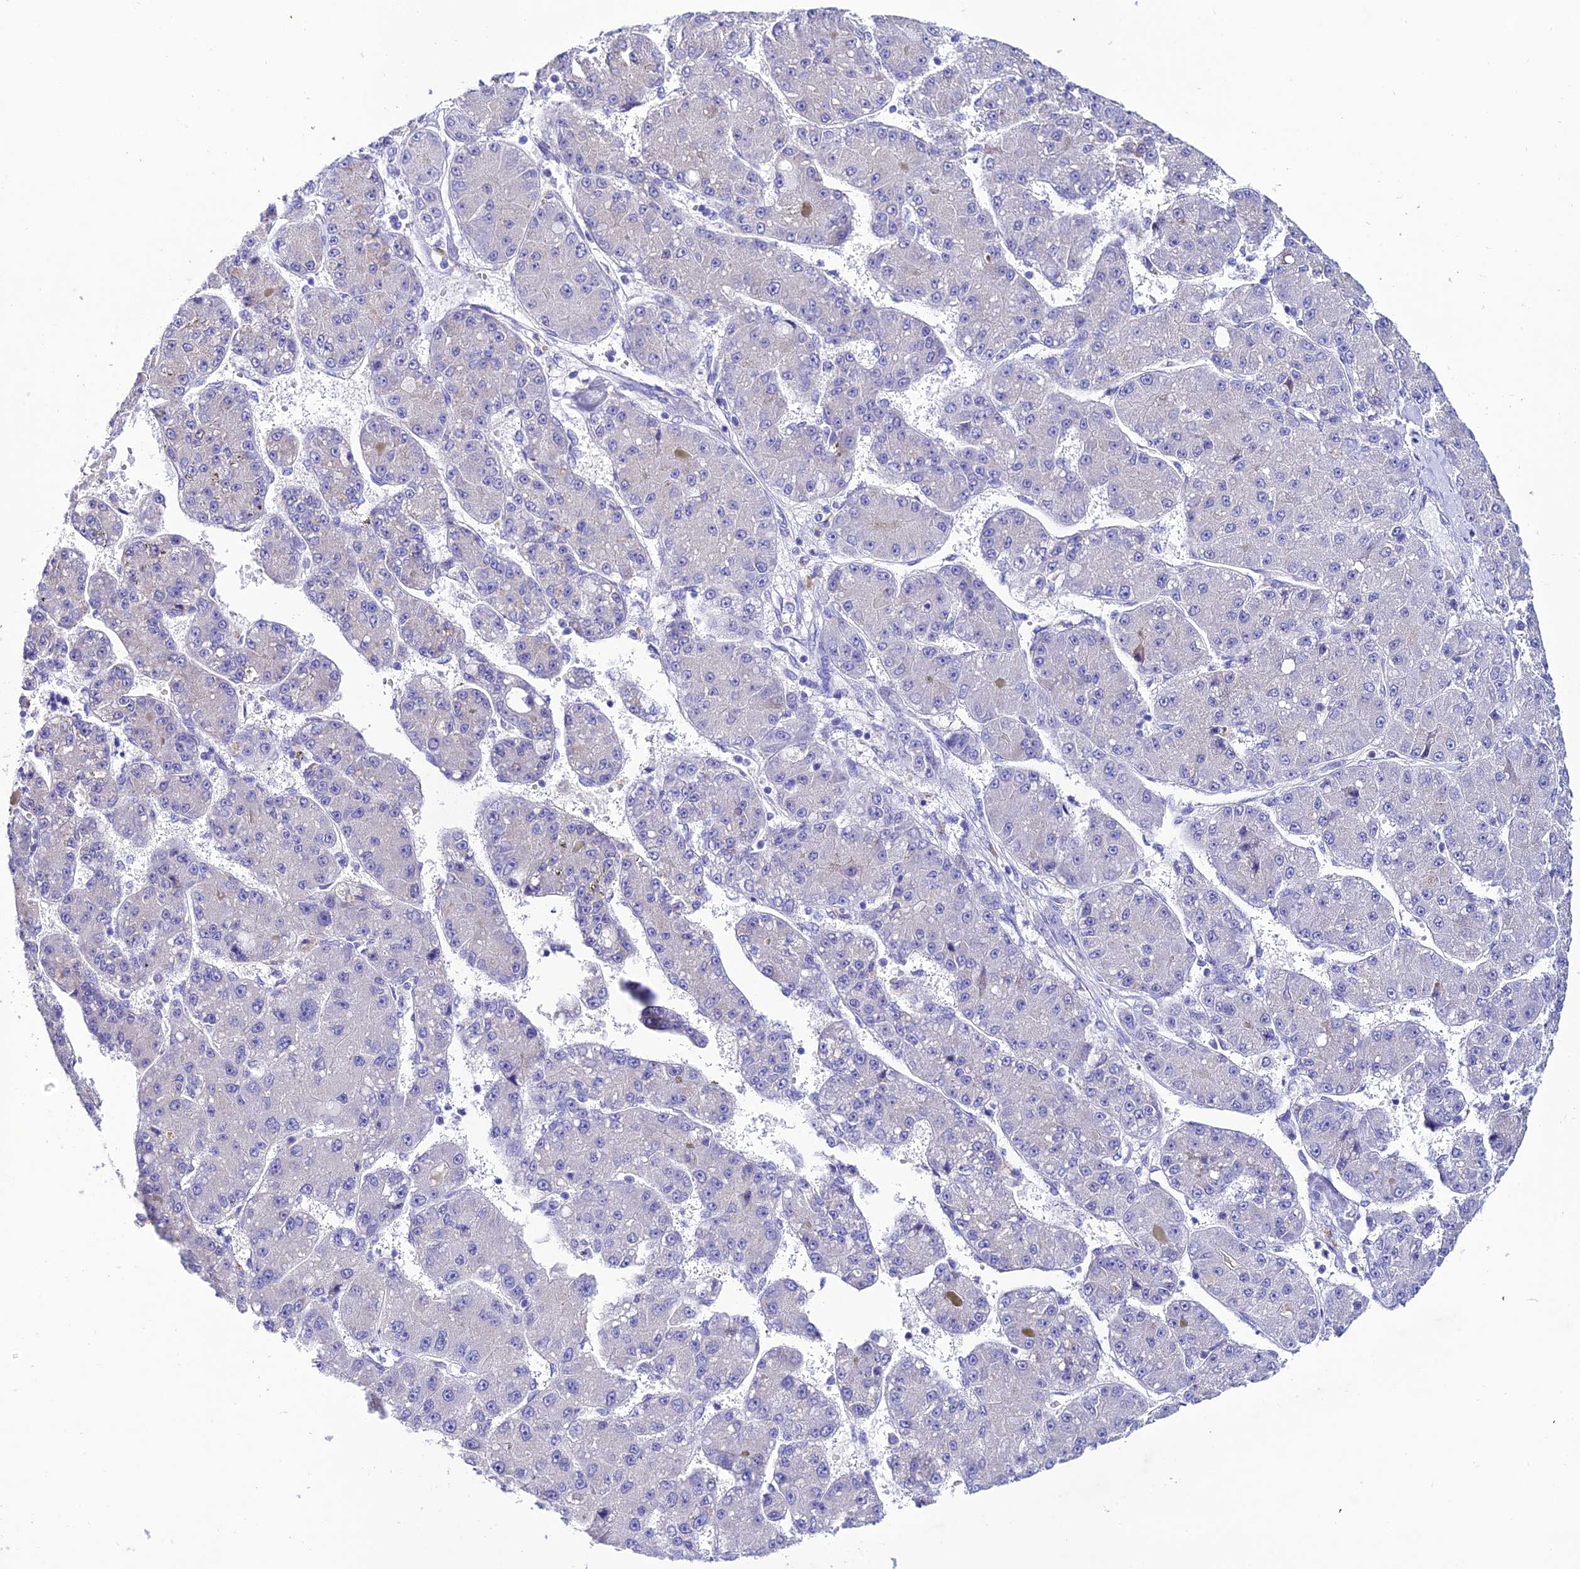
{"staining": {"intensity": "negative", "quantity": "none", "location": "none"}, "tissue": "liver cancer", "cell_type": "Tumor cells", "image_type": "cancer", "snomed": [{"axis": "morphology", "description": "Carcinoma, Hepatocellular, NOS"}, {"axis": "topography", "description": "Liver"}], "caption": "The image exhibits no staining of tumor cells in liver cancer (hepatocellular carcinoma).", "gene": "NLRP6", "patient": {"sex": "male", "age": 67}}